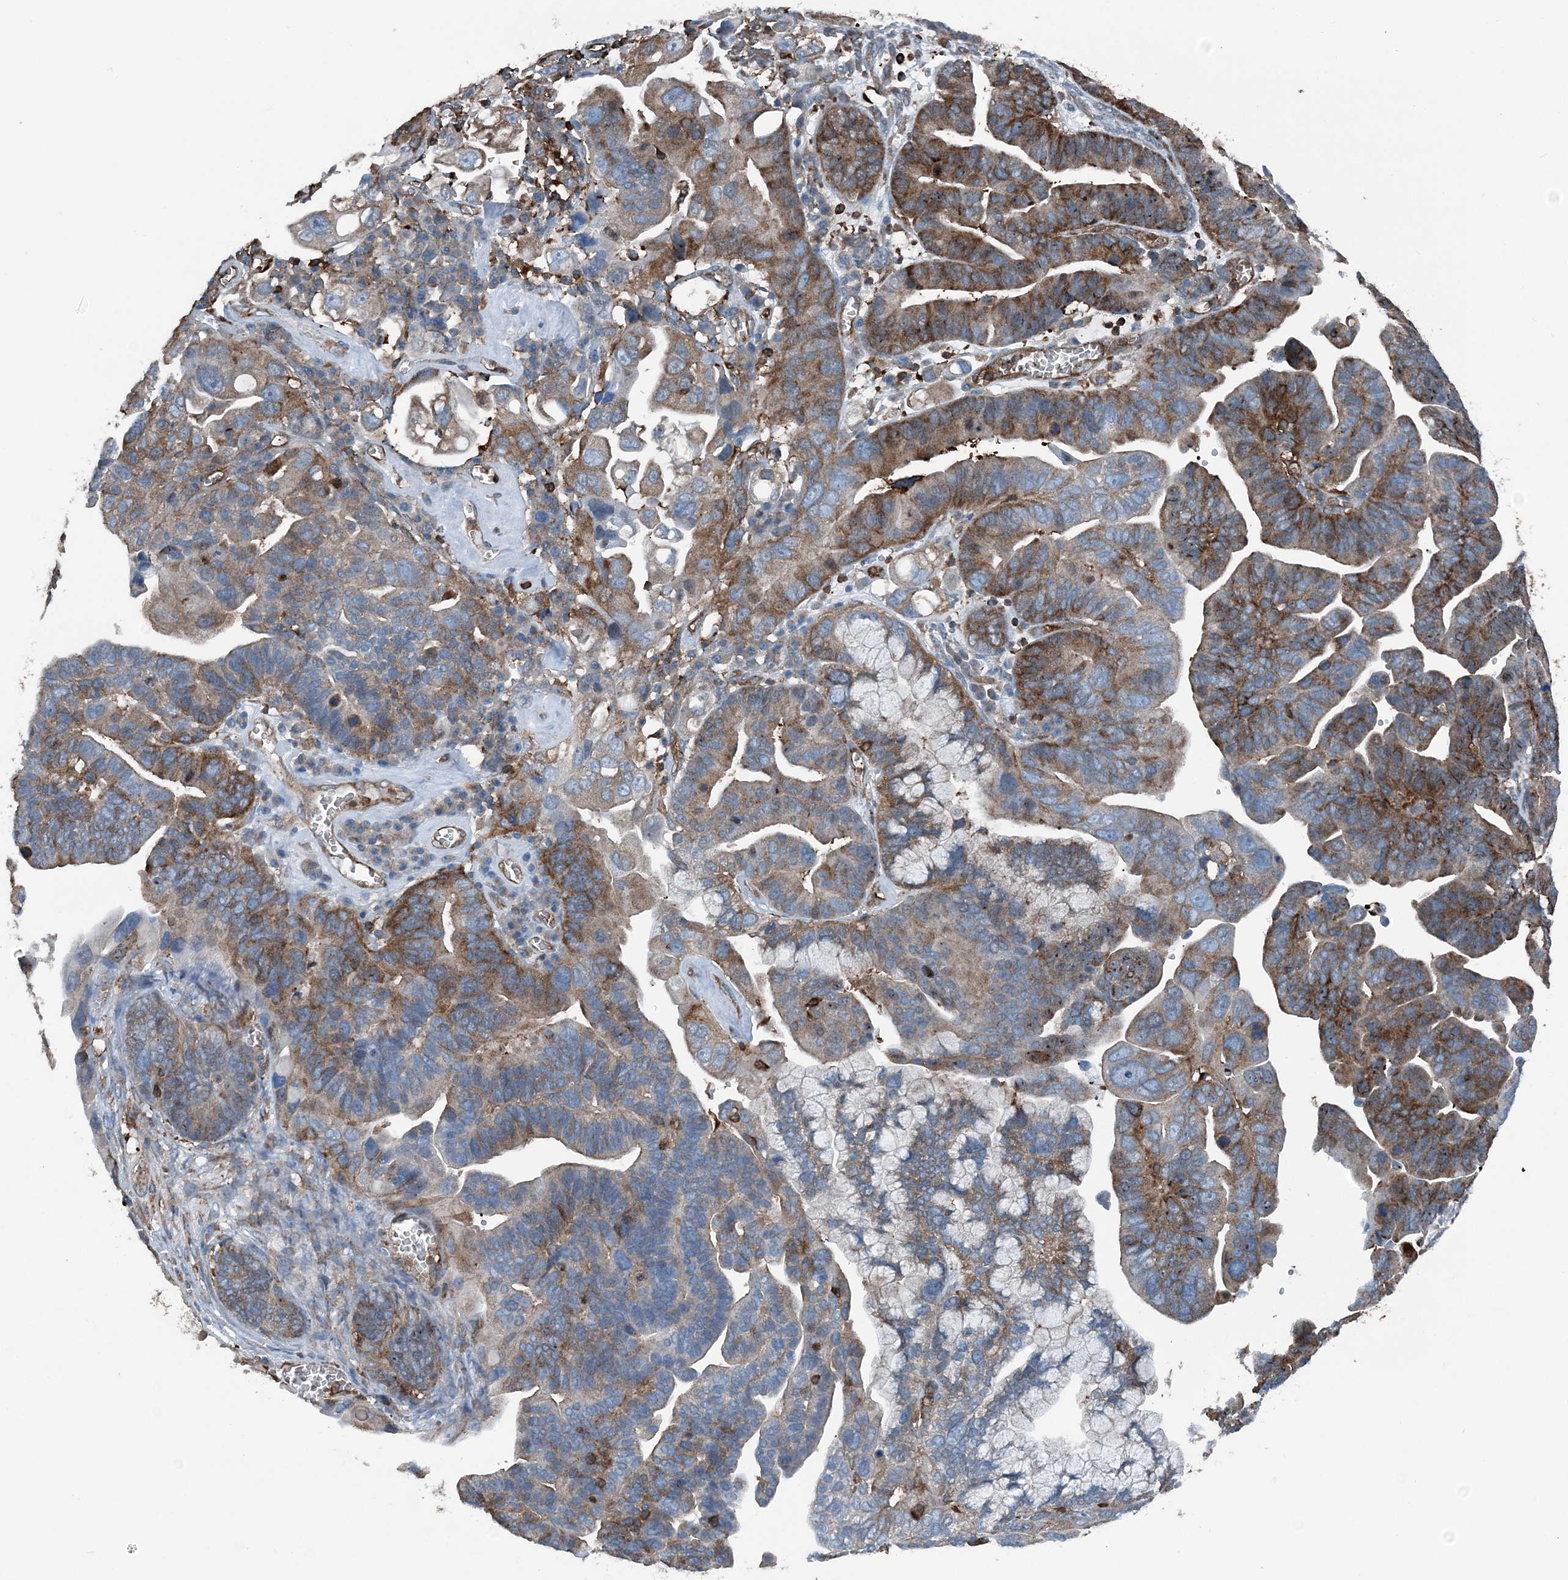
{"staining": {"intensity": "strong", "quantity": "25%-75%", "location": "cytoplasmic/membranous"}, "tissue": "ovarian cancer", "cell_type": "Tumor cells", "image_type": "cancer", "snomed": [{"axis": "morphology", "description": "Cystadenocarcinoma, serous, NOS"}, {"axis": "topography", "description": "Ovary"}], "caption": "Protein expression analysis of ovarian serous cystadenocarcinoma shows strong cytoplasmic/membranous positivity in about 25%-75% of tumor cells. Nuclei are stained in blue.", "gene": "CFL1", "patient": {"sex": "female", "age": 56}}